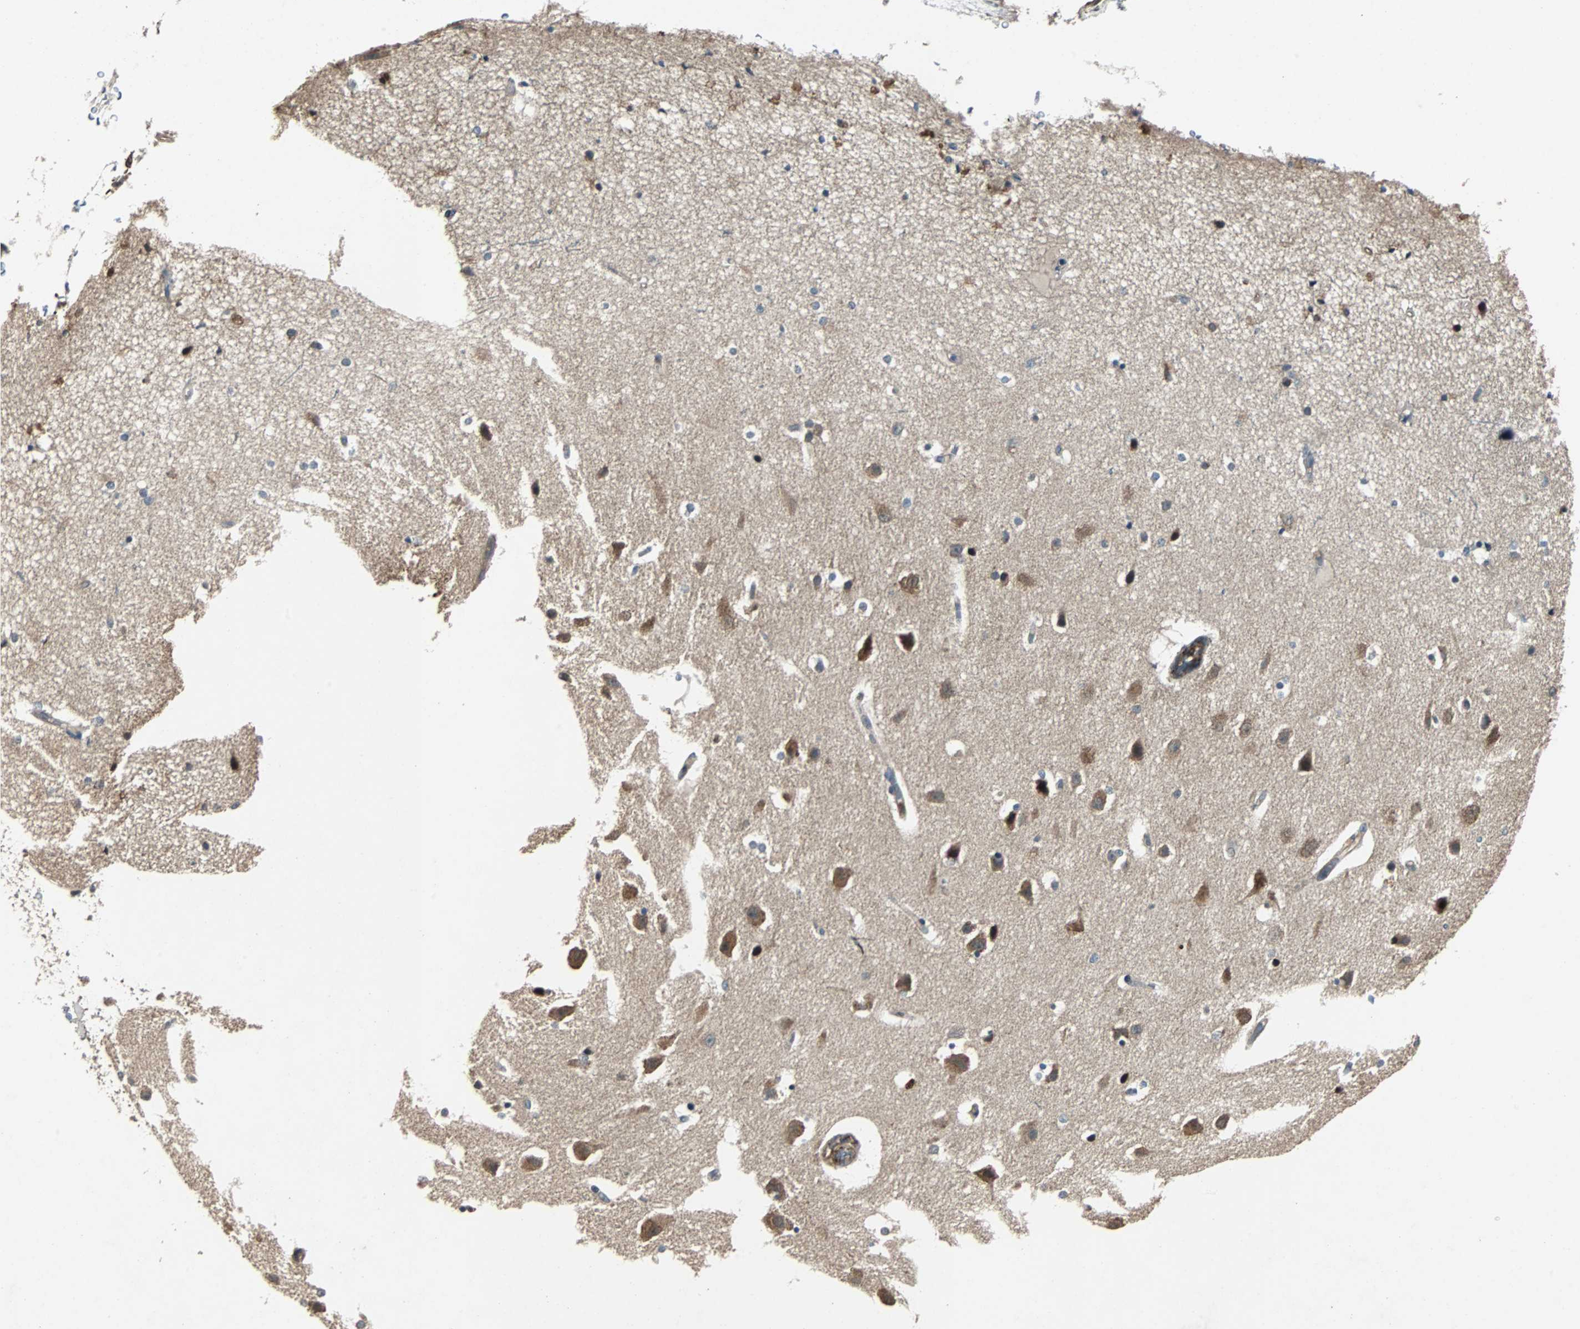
{"staining": {"intensity": "moderate", "quantity": "25%-75%", "location": "cytoplasmic/membranous"}, "tissue": "caudate", "cell_type": "Glial cells", "image_type": "normal", "snomed": [{"axis": "morphology", "description": "Normal tissue, NOS"}, {"axis": "topography", "description": "Lateral ventricle wall"}], "caption": "Immunohistochemical staining of benign caudate demonstrates moderate cytoplasmic/membranous protein positivity in about 25%-75% of glial cells. (DAB (3,3'-diaminobenzidine) = brown stain, brightfield microscopy at high magnification).", "gene": "CHP1", "patient": {"sex": "female", "age": 54}}